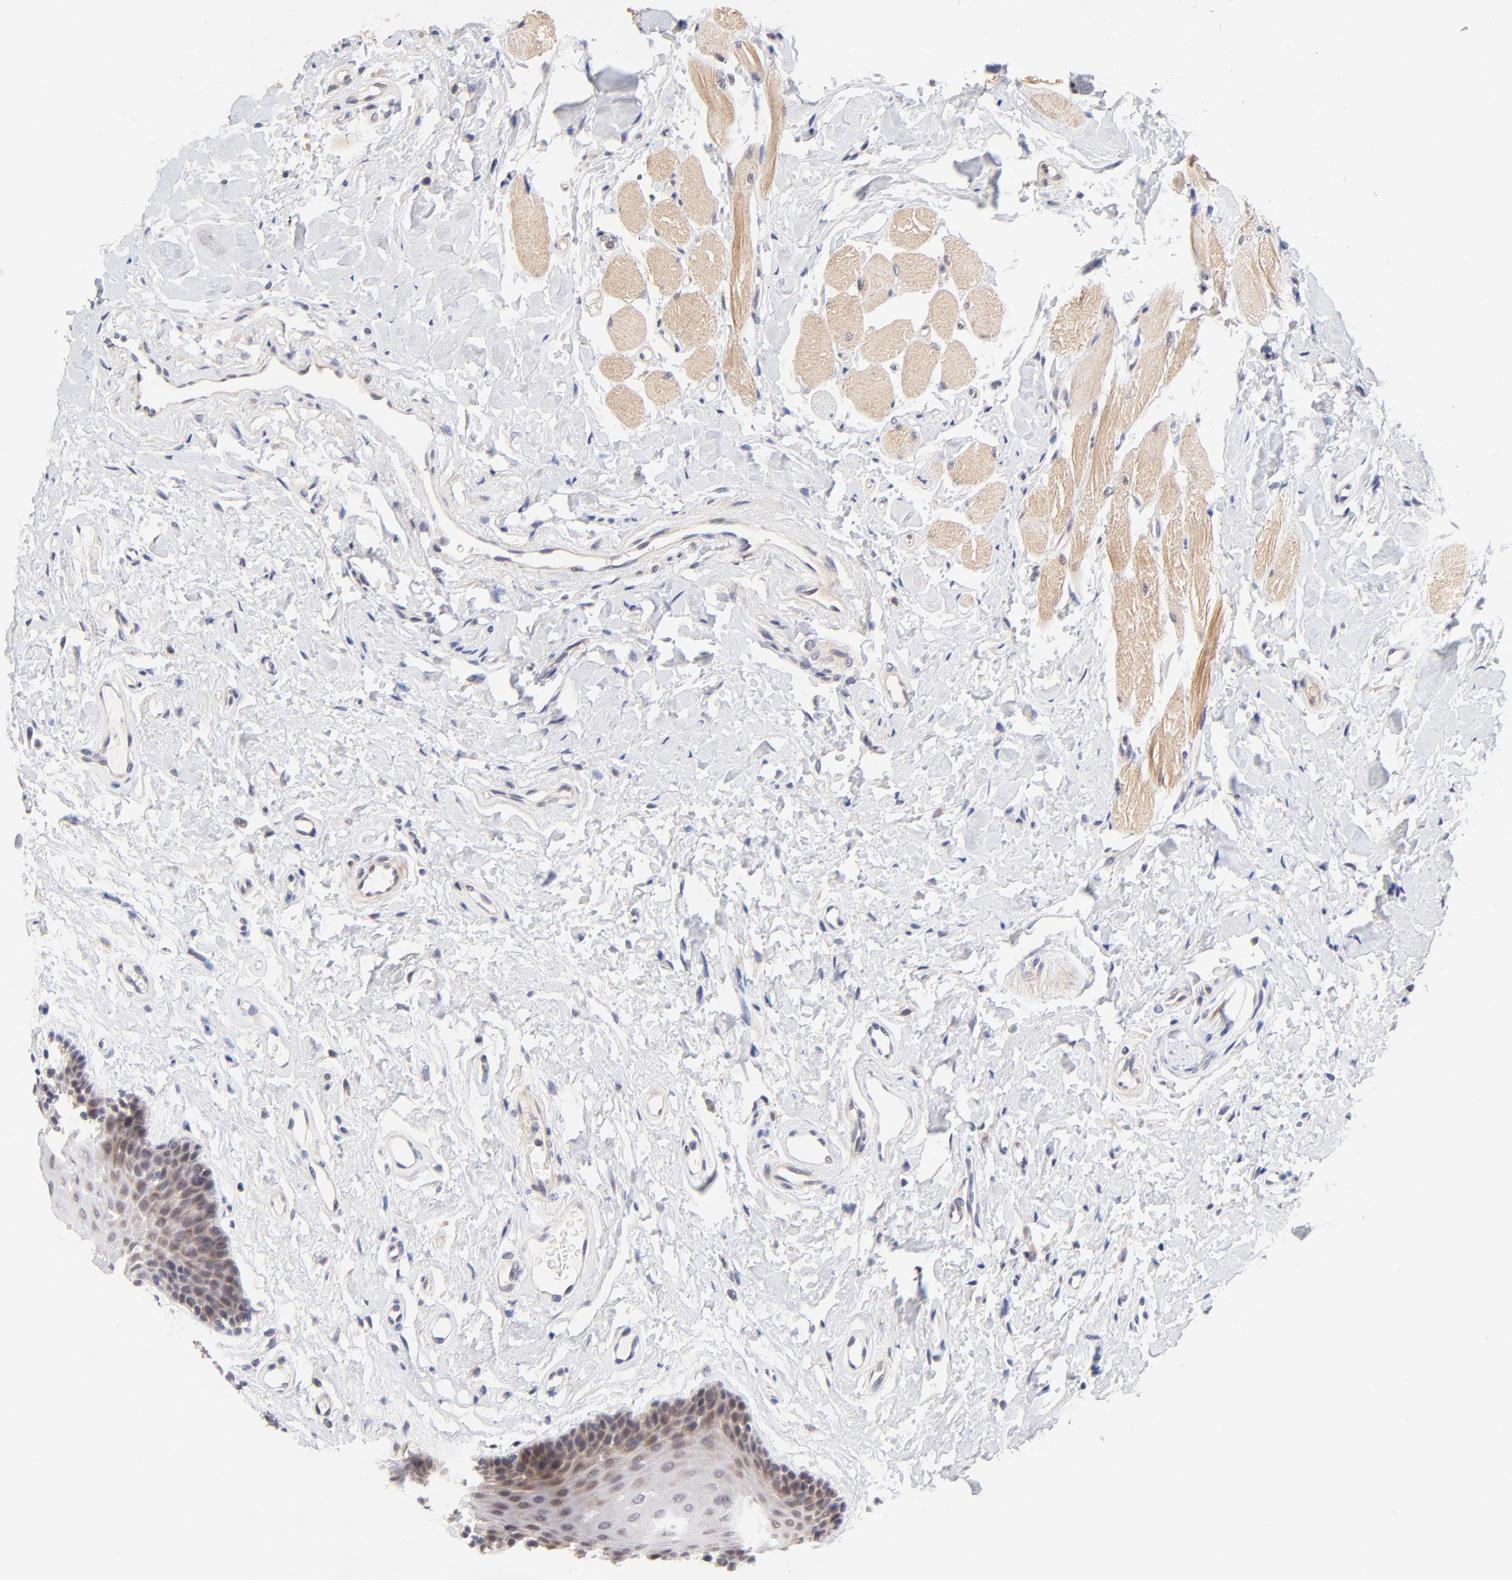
{"staining": {"intensity": "moderate", "quantity": "25%-75%", "location": "cytoplasmic/membranous"}, "tissue": "oral mucosa", "cell_type": "Squamous epithelial cells", "image_type": "normal", "snomed": [{"axis": "morphology", "description": "Normal tissue, NOS"}, {"axis": "topography", "description": "Oral tissue"}], "caption": "Squamous epithelial cells display medium levels of moderate cytoplasmic/membranous staining in about 25%-75% of cells in unremarkable oral mucosa.", "gene": "TXNL1", "patient": {"sex": "male", "age": 62}}